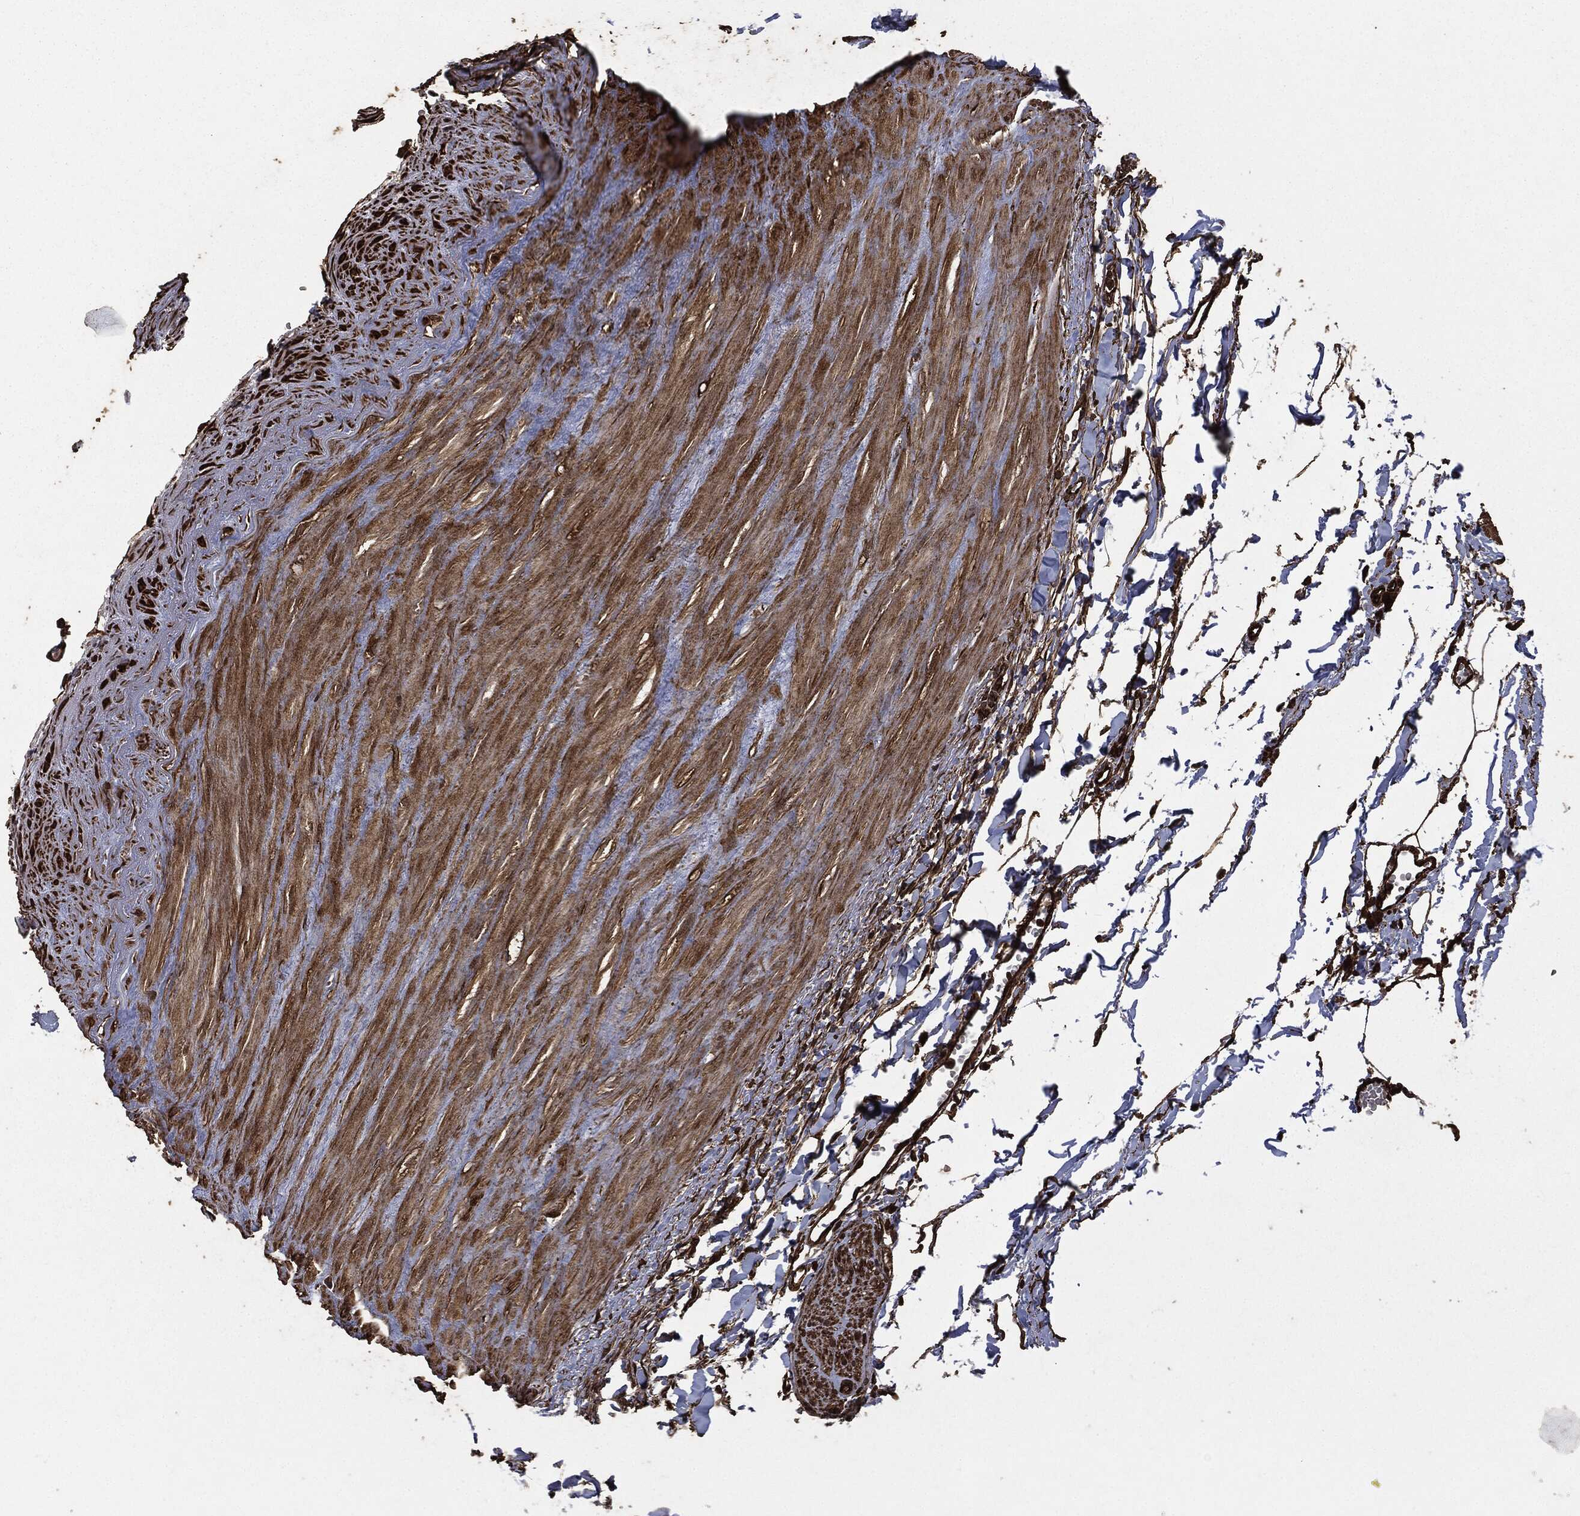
{"staining": {"intensity": "strong", "quantity": ">75%", "location": "cytoplasmic/membranous,nuclear"}, "tissue": "soft tissue", "cell_type": "Fibroblasts", "image_type": "normal", "snomed": [{"axis": "morphology", "description": "Normal tissue, NOS"}, {"axis": "morphology", "description": "Adenocarcinoma, NOS"}, {"axis": "topography", "description": "Pancreas"}, {"axis": "topography", "description": "Peripheral nerve tissue"}], "caption": "Fibroblasts reveal strong cytoplasmic/membranous,nuclear positivity in about >75% of cells in benign soft tissue. (DAB IHC with brightfield microscopy, high magnification).", "gene": "HRAS", "patient": {"sex": "male", "age": 61}}